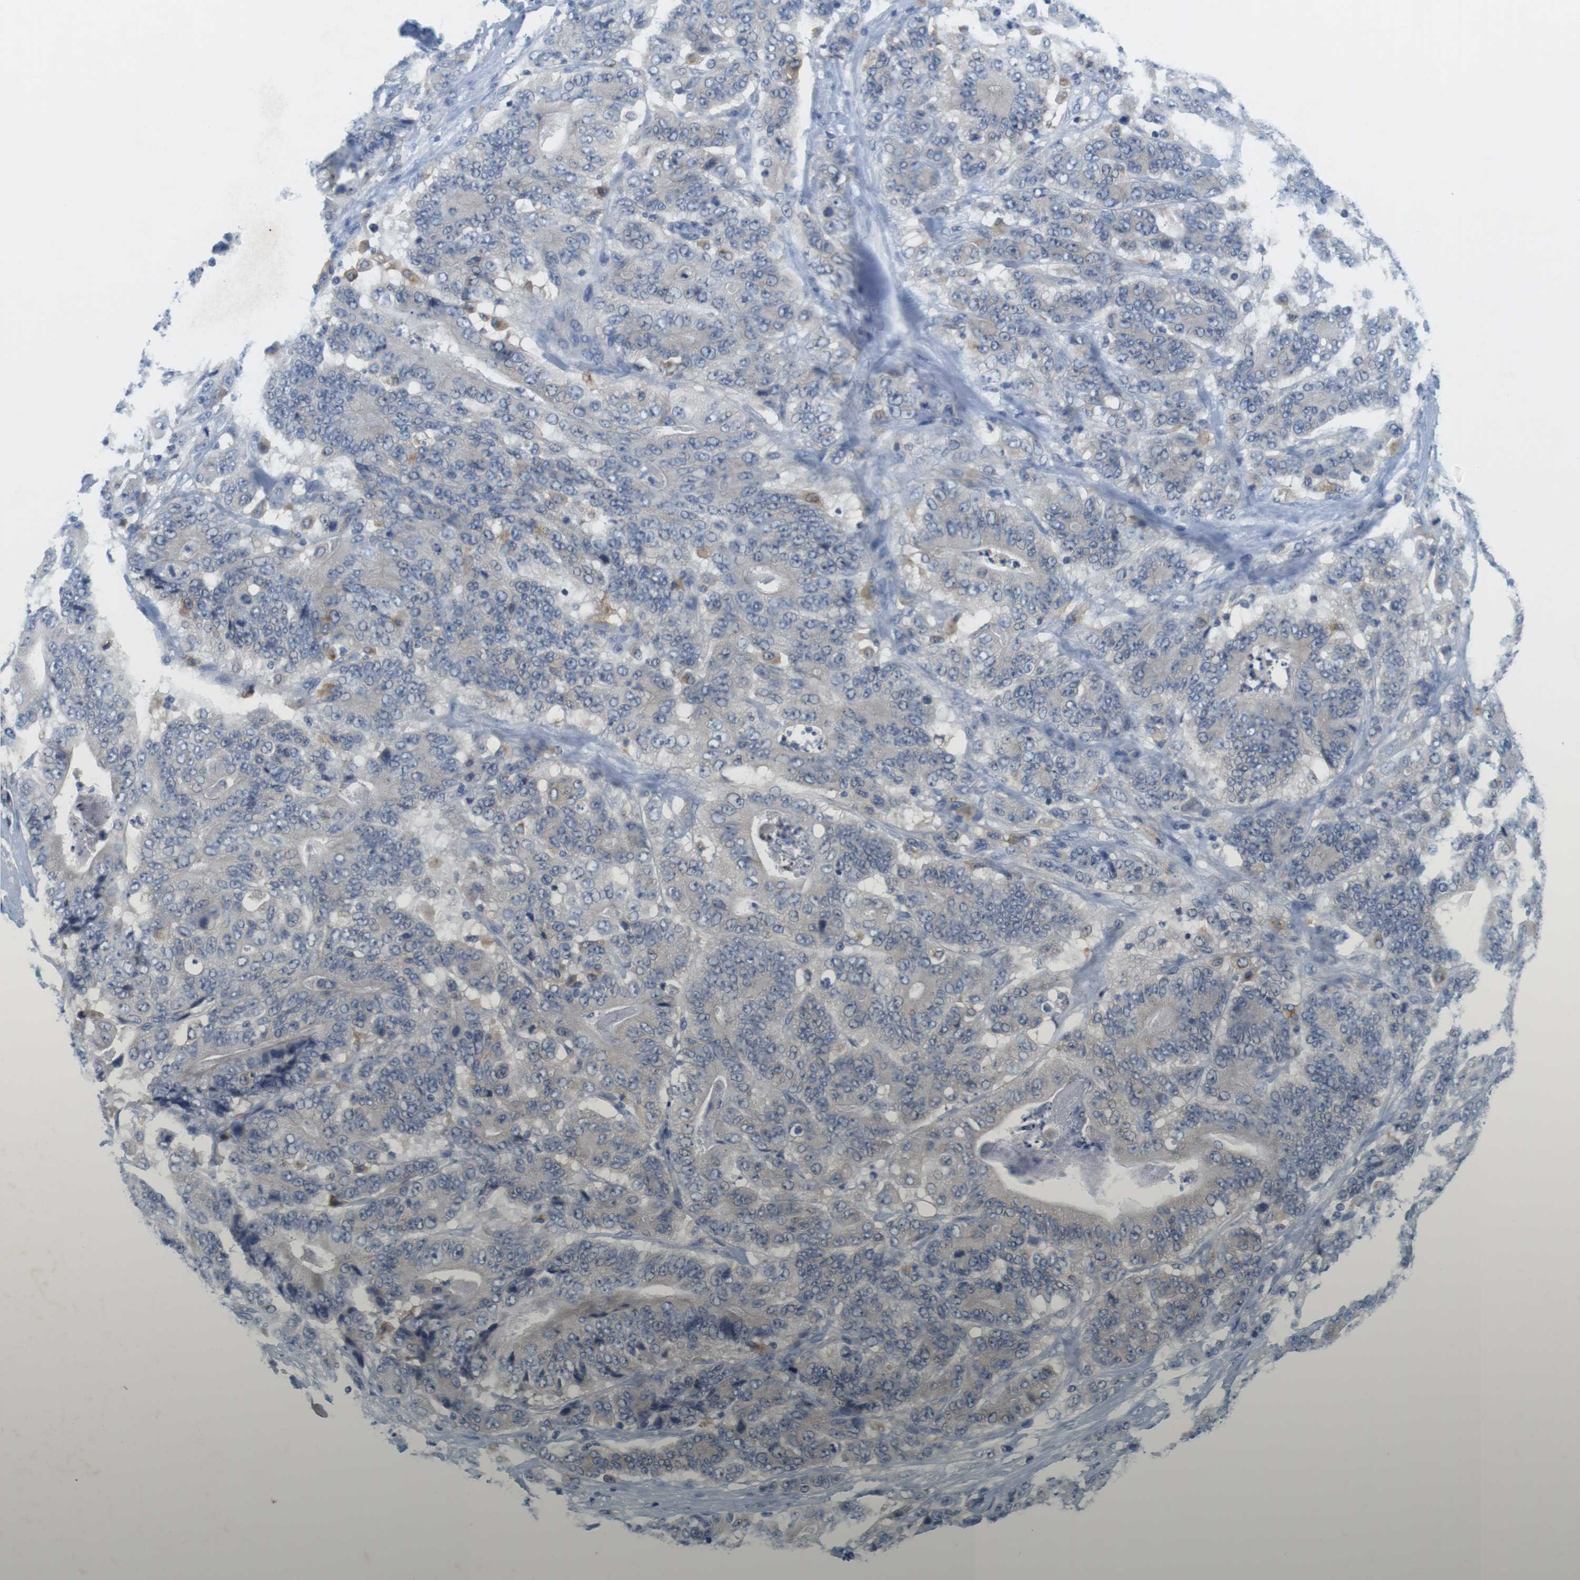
{"staining": {"intensity": "negative", "quantity": "none", "location": "none"}, "tissue": "stomach cancer", "cell_type": "Tumor cells", "image_type": "cancer", "snomed": [{"axis": "morphology", "description": "Adenocarcinoma, NOS"}, {"axis": "topography", "description": "Stomach"}], "caption": "IHC image of neoplastic tissue: stomach cancer stained with DAB (3,3'-diaminobenzidine) demonstrates no significant protein positivity in tumor cells. The staining was performed using DAB to visualize the protein expression in brown, while the nuclei were stained in blue with hematoxylin (Magnification: 20x).", "gene": "CNGA2", "patient": {"sex": "female", "age": 73}}